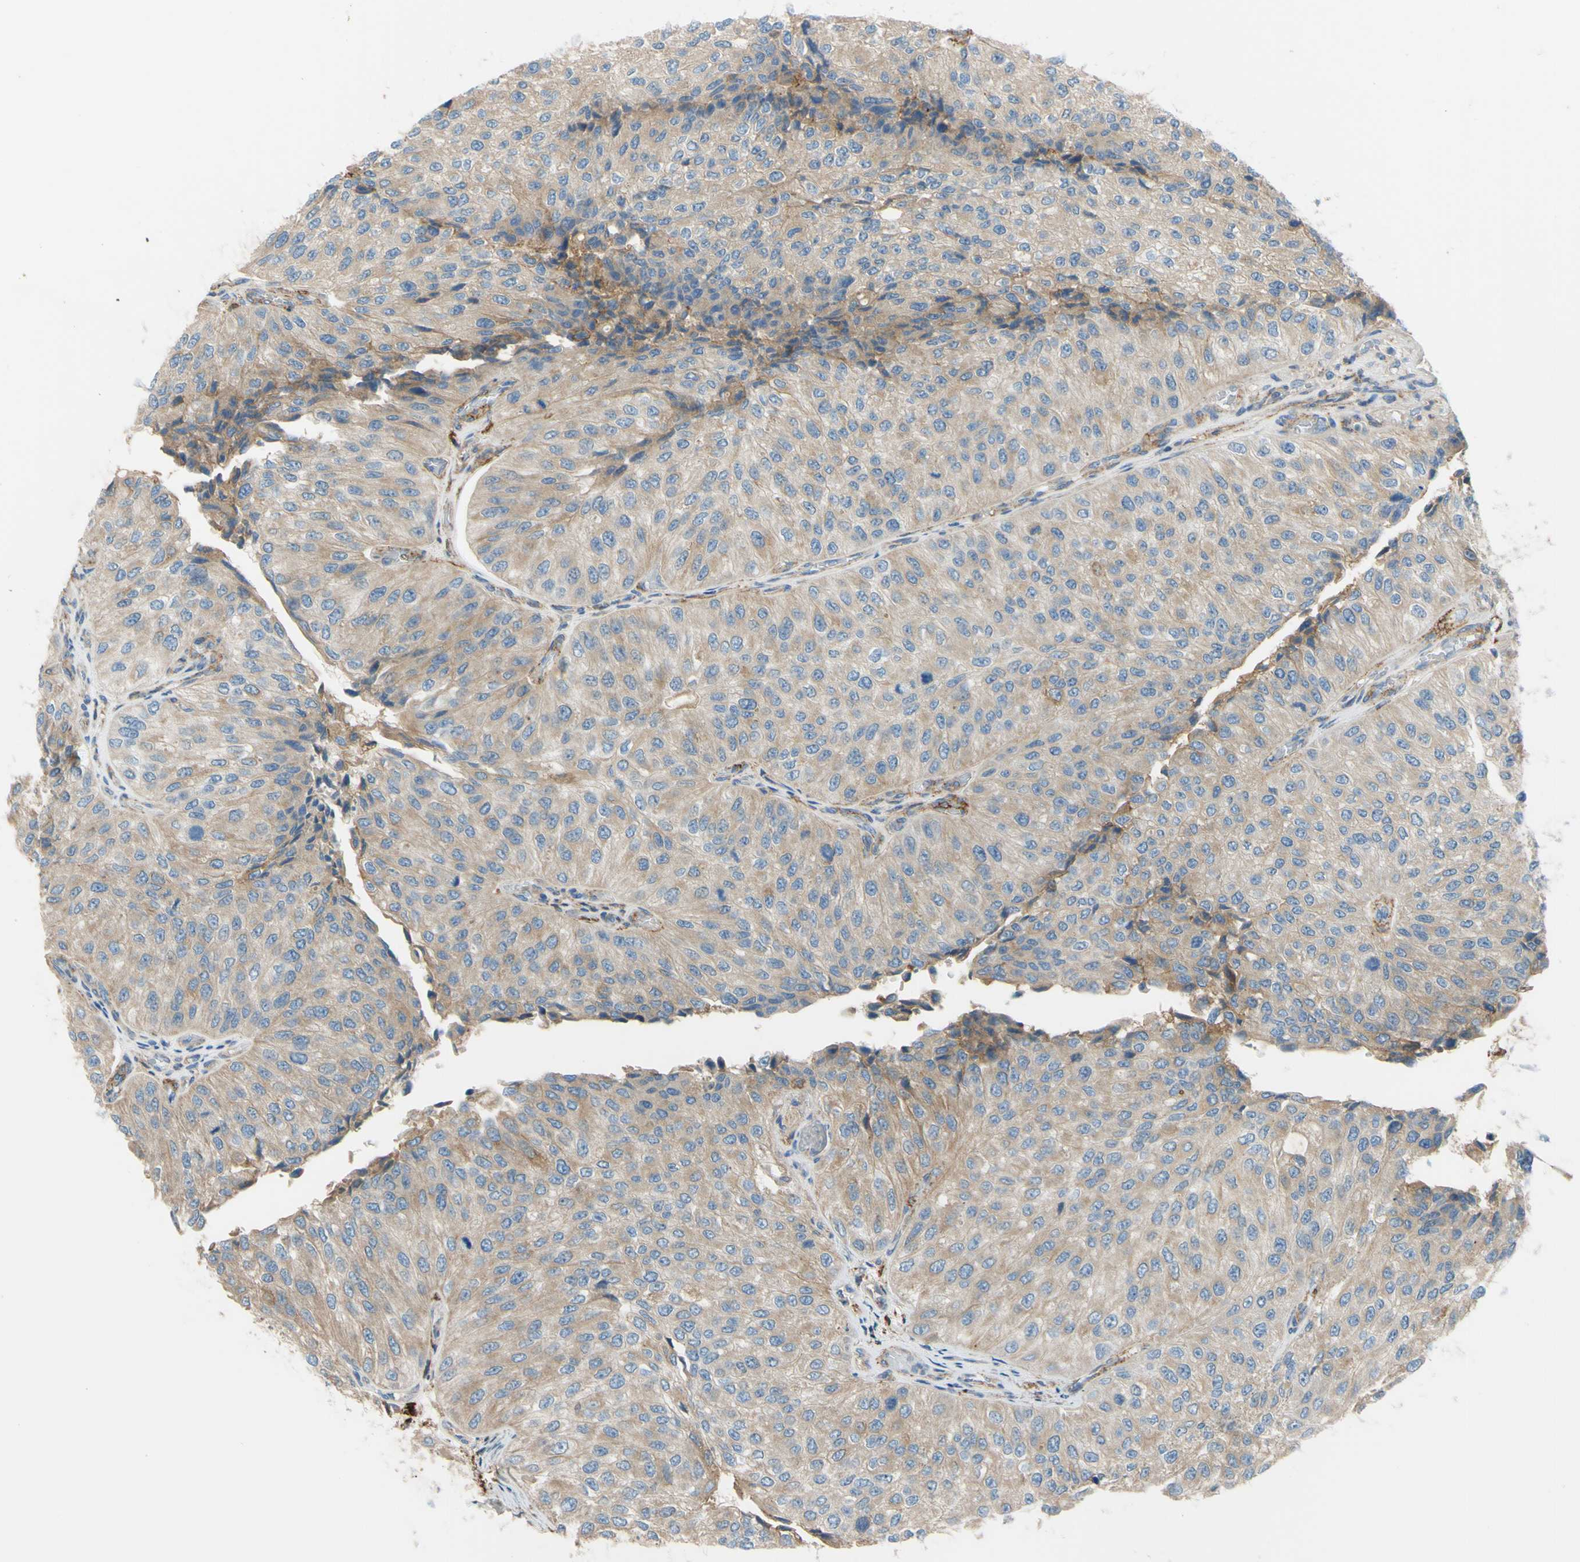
{"staining": {"intensity": "weak", "quantity": ">75%", "location": "cytoplasmic/membranous"}, "tissue": "urothelial cancer", "cell_type": "Tumor cells", "image_type": "cancer", "snomed": [{"axis": "morphology", "description": "Urothelial carcinoma, High grade"}, {"axis": "topography", "description": "Kidney"}, {"axis": "topography", "description": "Urinary bladder"}], "caption": "Protein expression analysis of urothelial carcinoma (high-grade) shows weak cytoplasmic/membranous staining in about >75% of tumor cells. Ihc stains the protein of interest in brown and the nuclei are stained blue.", "gene": "POR", "patient": {"sex": "male", "age": 77}}